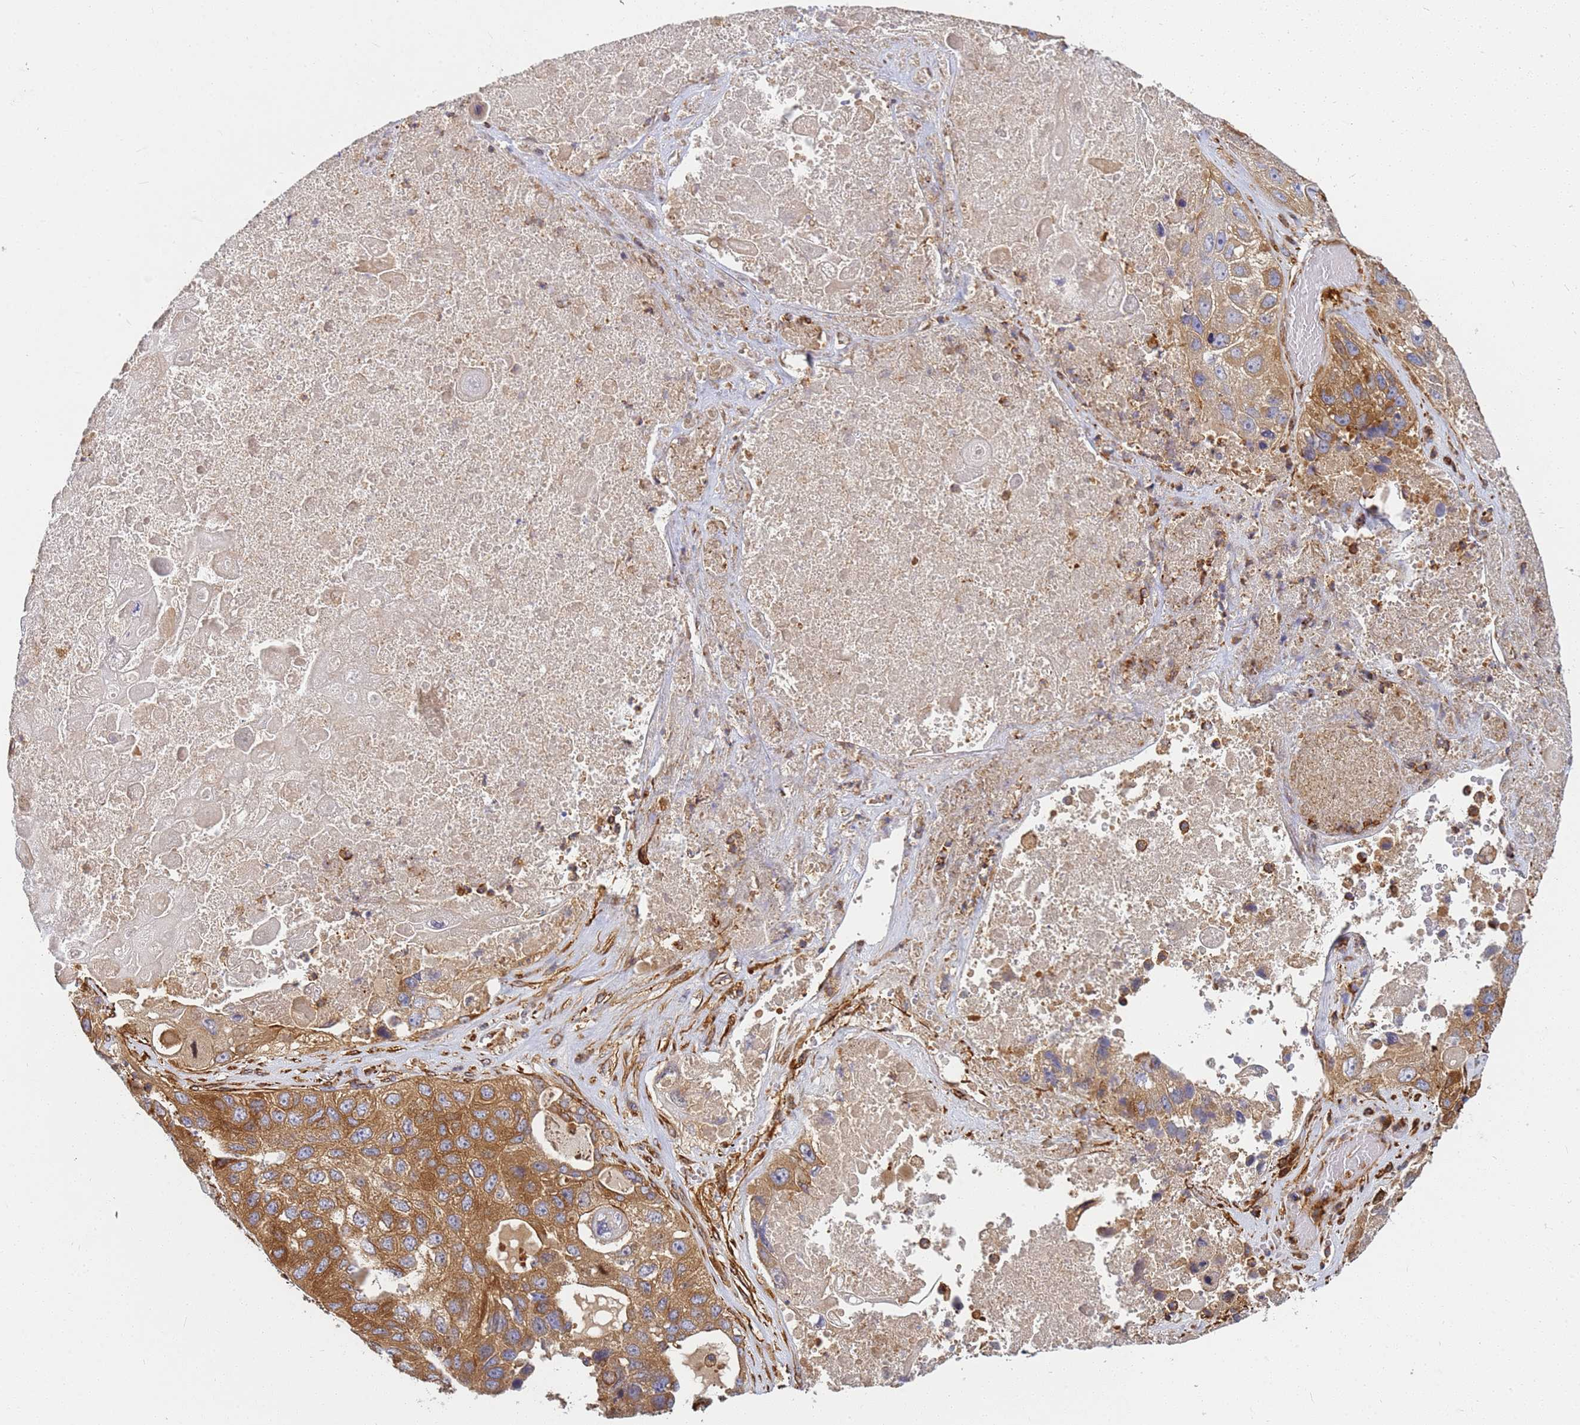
{"staining": {"intensity": "moderate", "quantity": ">75%", "location": "cytoplasmic/membranous"}, "tissue": "lung cancer", "cell_type": "Tumor cells", "image_type": "cancer", "snomed": [{"axis": "morphology", "description": "Squamous cell carcinoma, NOS"}, {"axis": "topography", "description": "Lung"}], "caption": "Tumor cells display medium levels of moderate cytoplasmic/membranous staining in approximately >75% of cells in human squamous cell carcinoma (lung).", "gene": "C2CD5", "patient": {"sex": "male", "age": 61}}